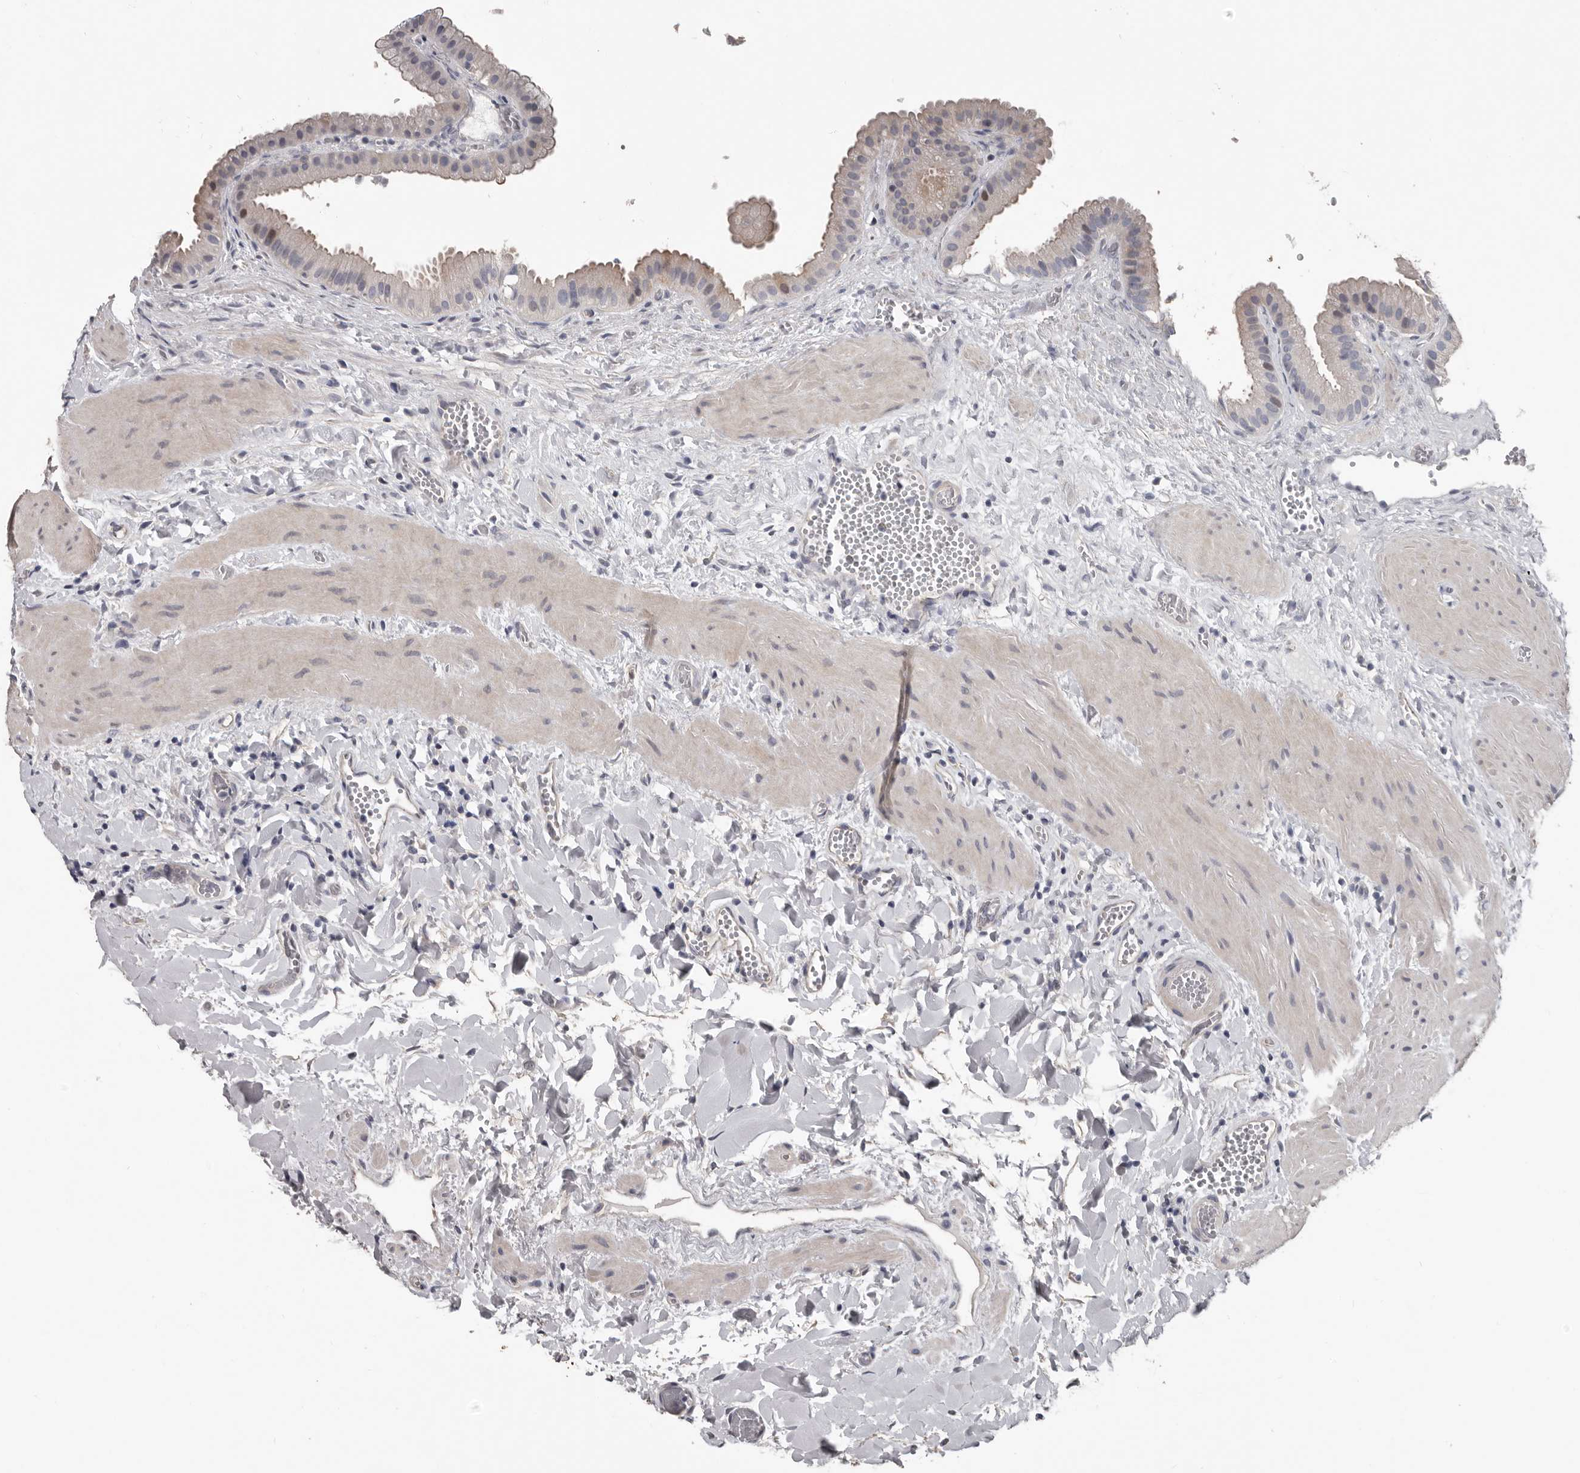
{"staining": {"intensity": "moderate", "quantity": "25%-75%", "location": "cytoplasmic/membranous"}, "tissue": "gallbladder", "cell_type": "Glandular cells", "image_type": "normal", "snomed": [{"axis": "morphology", "description": "Normal tissue, NOS"}, {"axis": "topography", "description": "Gallbladder"}], "caption": "Human gallbladder stained for a protein (brown) demonstrates moderate cytoplasmic/membranous positive staining in approximately 25%-75% of glandular cells.", "gene": "RNF217", "patient": {"sex": "male", "age": 55}}